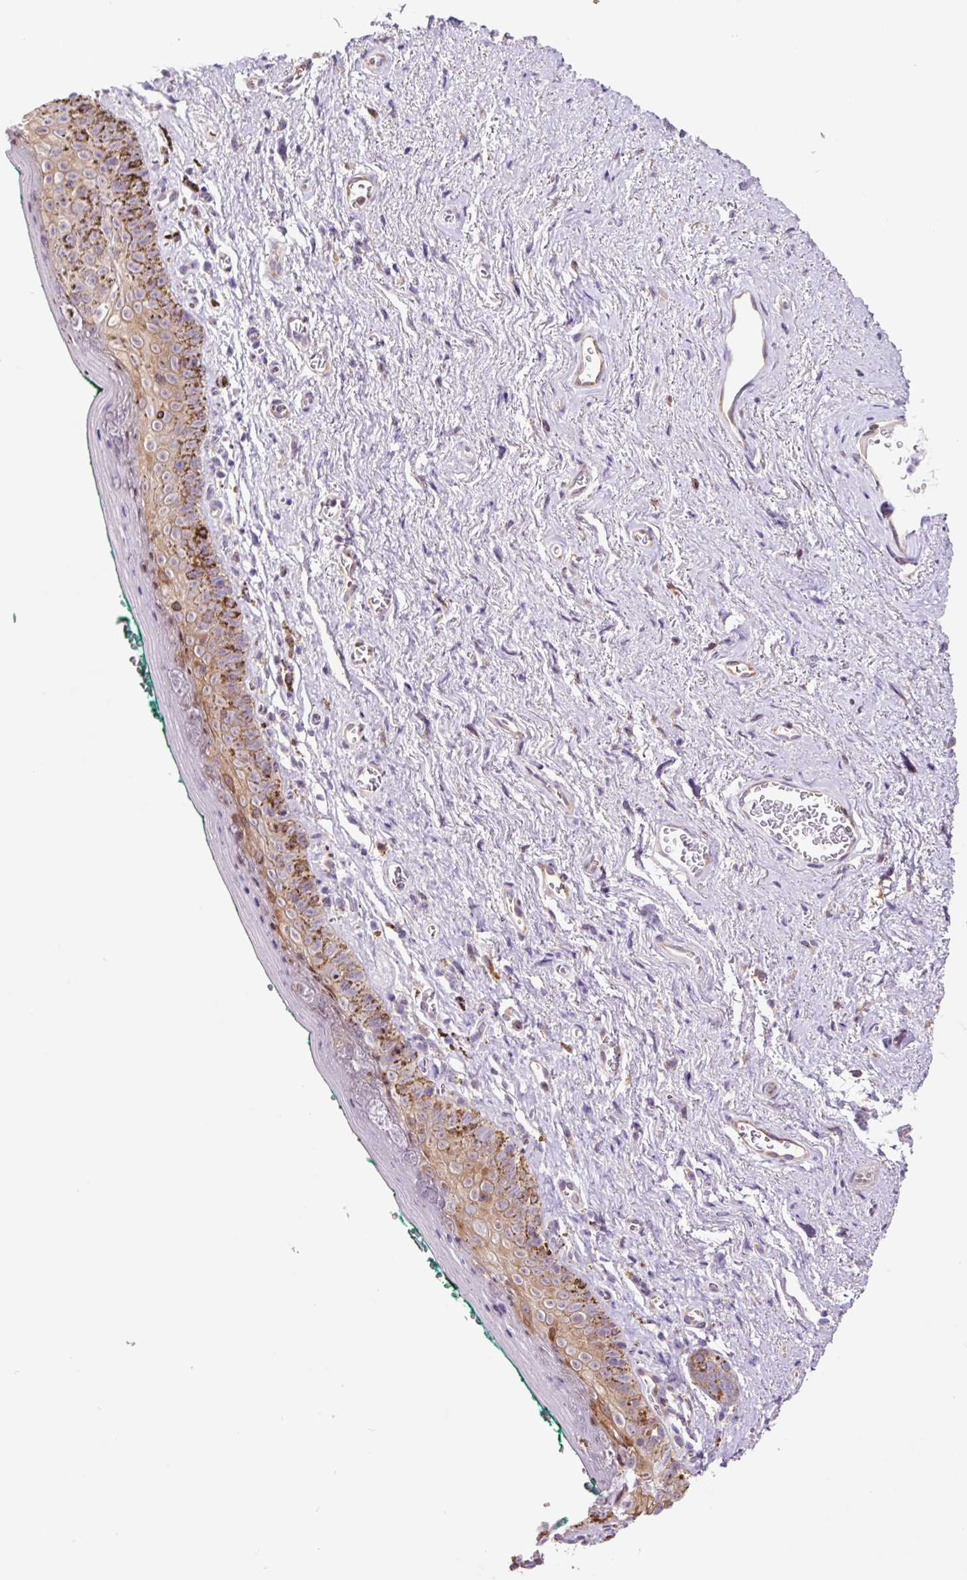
{"staining": {"intensity": "moderate", "quantity": "25%-75%", "location": "cytoplasmic/membranous"}, "tissue": "vagina", "cell_type": "Squamous epithelial cells", "image_type": "normal", "snomed": [{"axis": "morphology", "description": "Normal tissue, NOS"}, {"axis": "topography", "description": "Vulva"}, {"axis": "topography", "description": "Vagina"}, {"axis": "topography", "description": "Peripheral nerve tissue"}], "caption": "Squamous epithelial cells show moderate cytoplasmic/membranous staining in about 25%-75% of cells in unremarkable vagina. (brown staining indicates protein expression, while blue staining denotes nuclei).", "gene": "RPL41", "patient": {"sex": "female", "age": 66}}